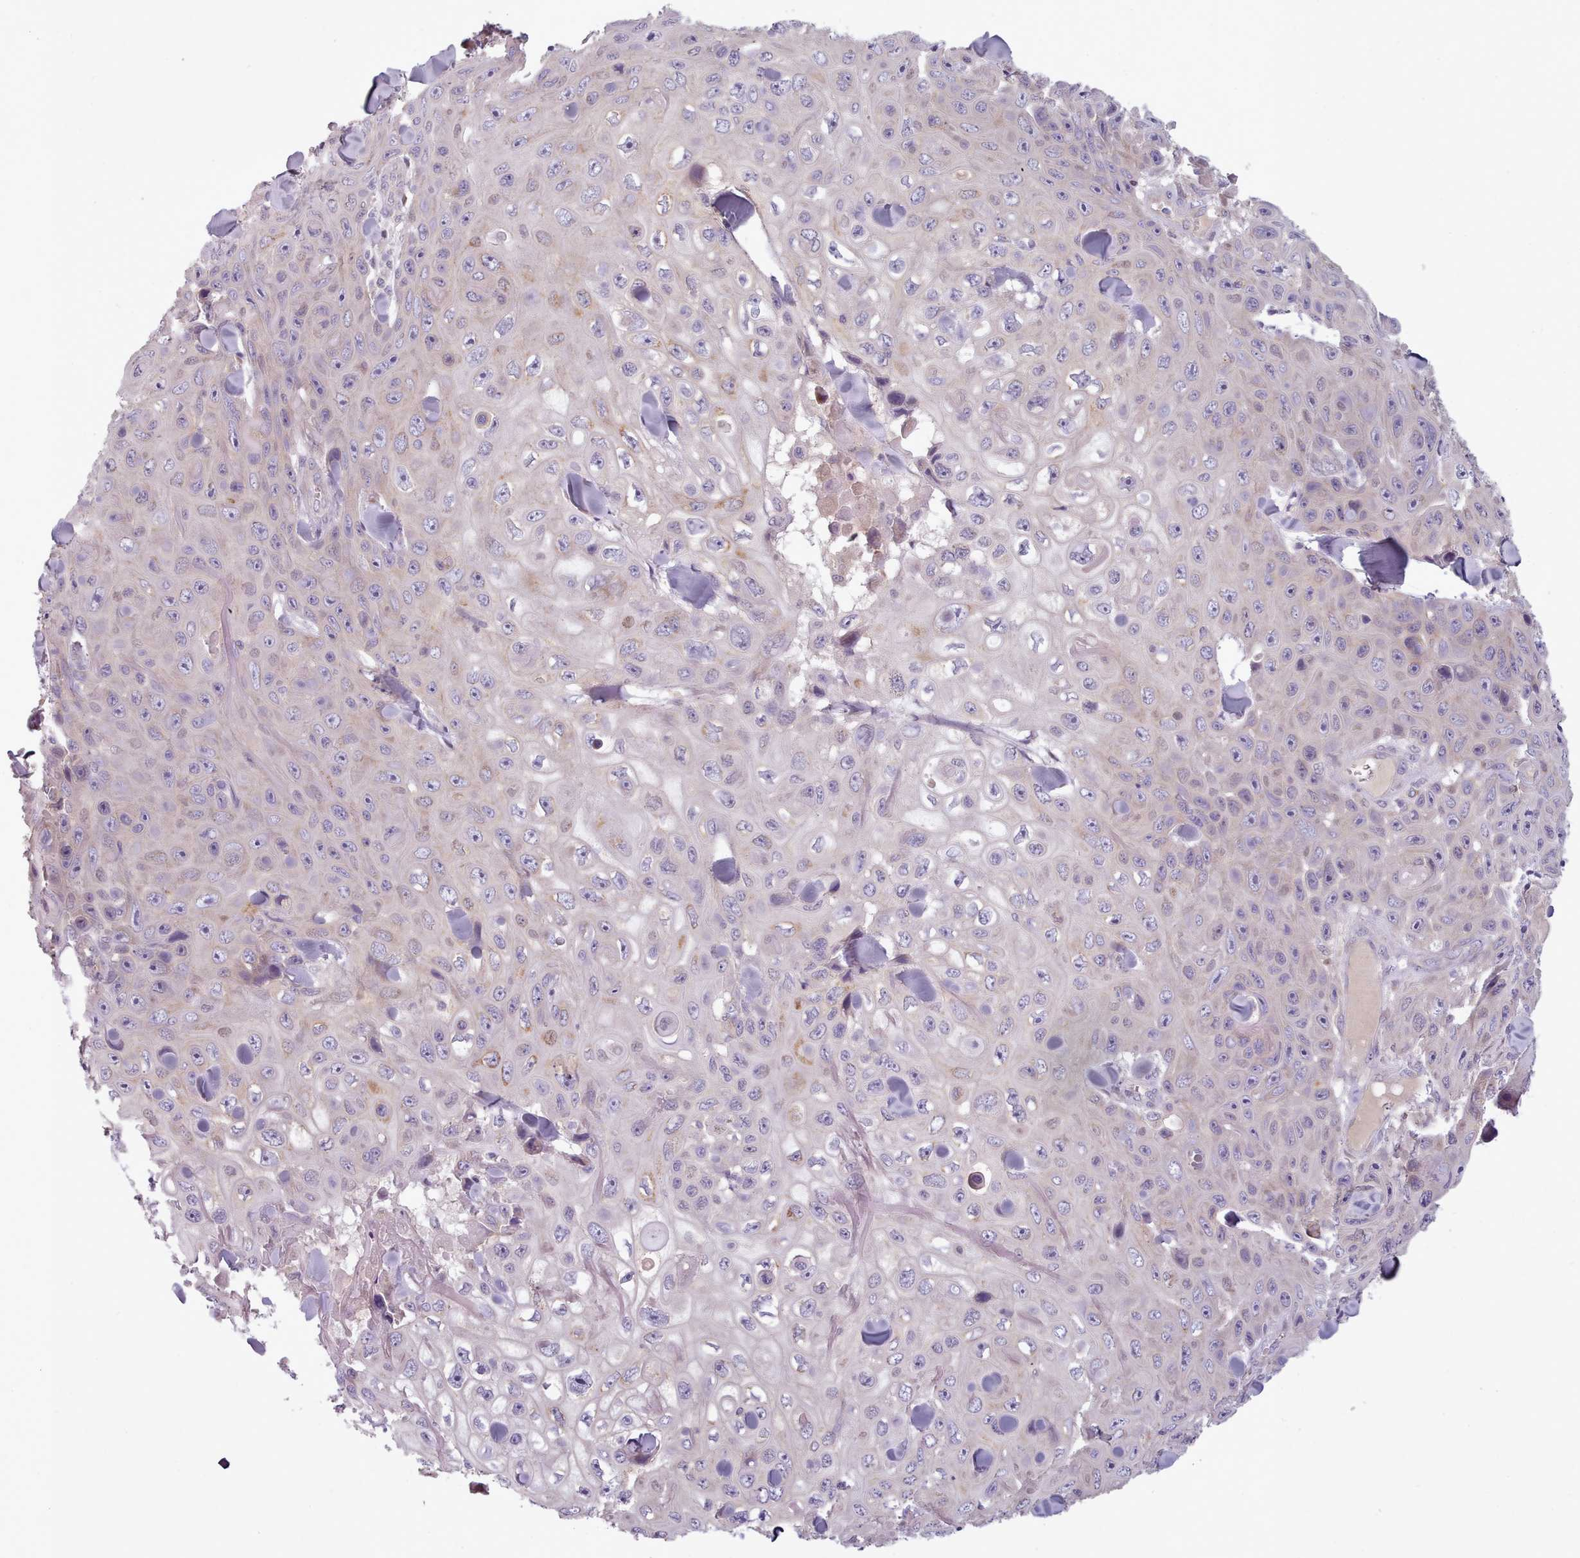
{"staining": {"intensity": "weak", "quantity": "<25%", "location": "cytoplasmic/membranous"}, "tissue": "skin cancer", "cell_type": "Tumor cells", "image_type": "cancer", "snomed": [{"axis": "morphology", "description": "Squamous cell carcinoma, NOS"}, {"axis": "topography", "description": "Skin"}], "caption": "Tumor cells are negative for brown protein staining in squamous cell carcinoma (skin).", "gene": "LAPTM5", "patient": {"sex": "male", "age": 82}}